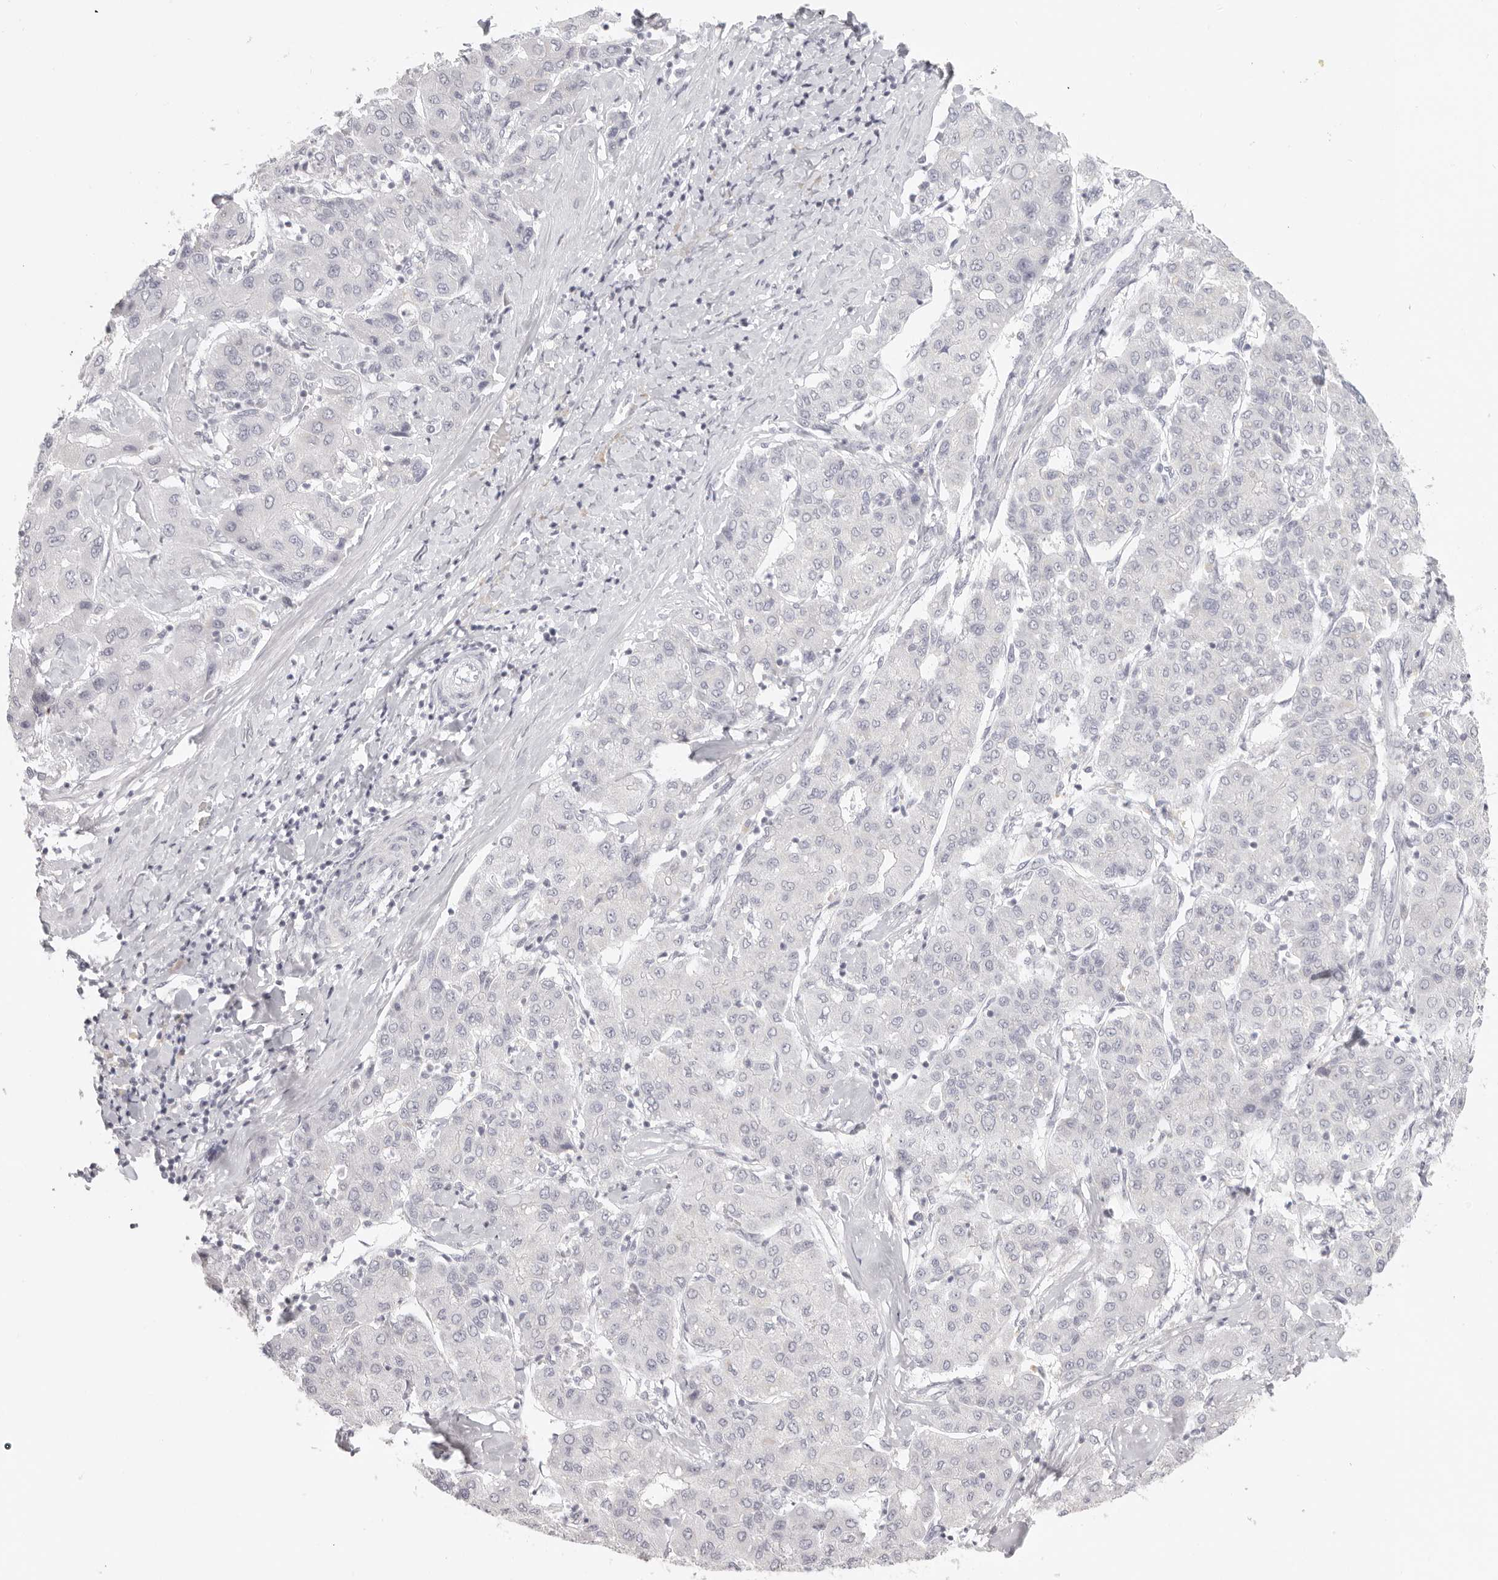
{"staining": {"intensity": "negative", "quantity": "none", "location": "none"}, "tissue": "liver cancer", "cell_type": "Tumor cells", "image_type": "cancer", "snomed": [{"axis": "morphology", "description": "Carcinoma, Hepatocellular, NOS"}, {"axis": "topography", "description": "Liver"}], "caption": "An immunohistochemistry histopathology image of liver cancer is shown. There is no staining in tumor cells of liver cancer.", "gene": "RXFP1", "patient": {"sex": "male", "age": 65}}